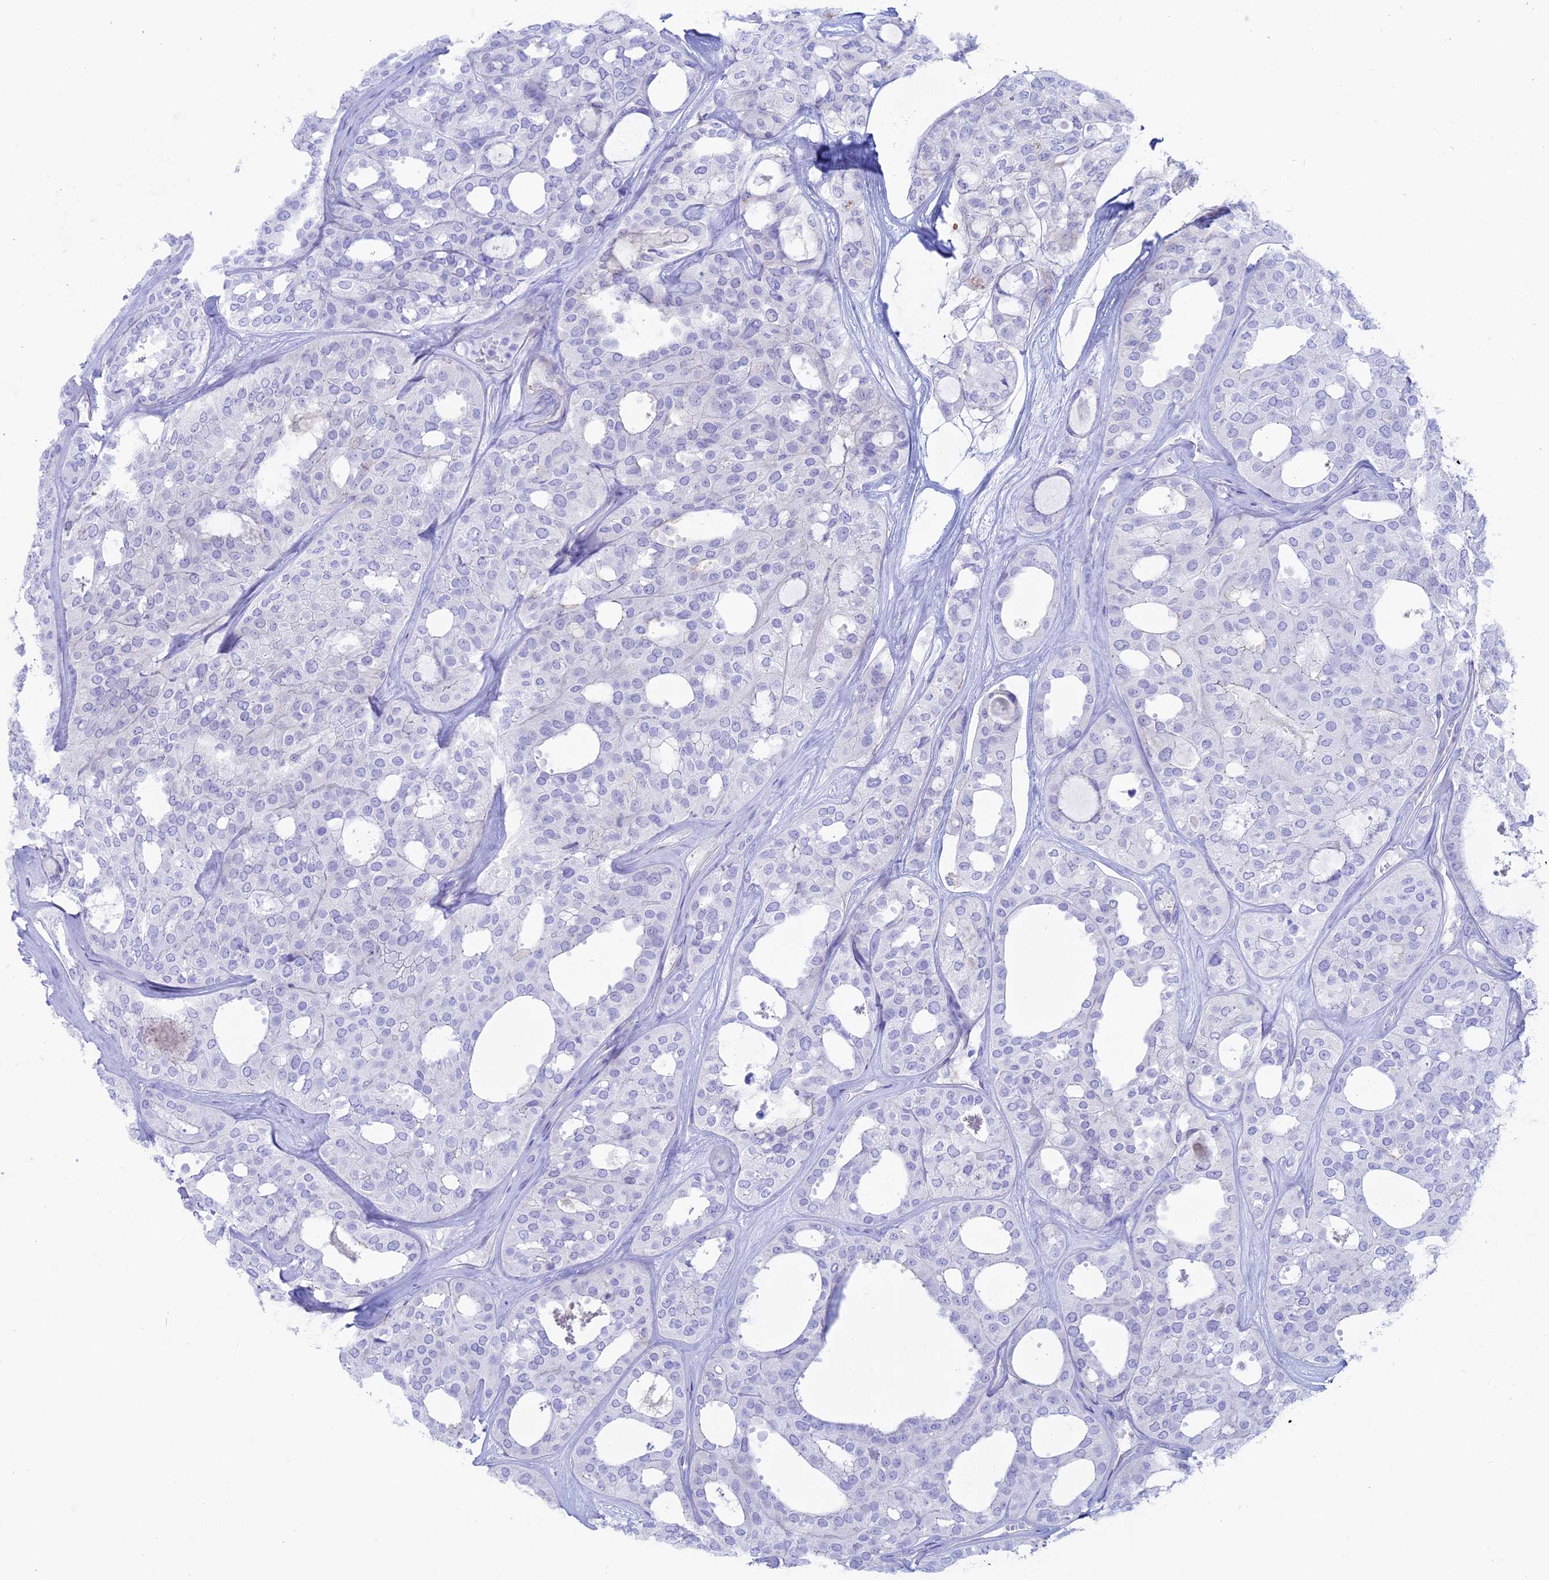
{"staining": {"intensity": "negative", "quantity": "none", "location": "none"}, "tissue": "thyroid cancer", "cell_type": "Tumor cells", "image_type": "cancer", "snomed": [{"axis": "morphology", "description": "Follicular adenoma carcinoma, NOS"}, {"axis": "topography", "description": "Thyroid gland"}], "caption": "An immunohistochemistry (IHC) micrograph of thyroid cancer is shown. There is no staining in tumor cells of thyroid cancer.", "gene": "OR2AE1", "patient": {"sex": "male", "age": 75}}